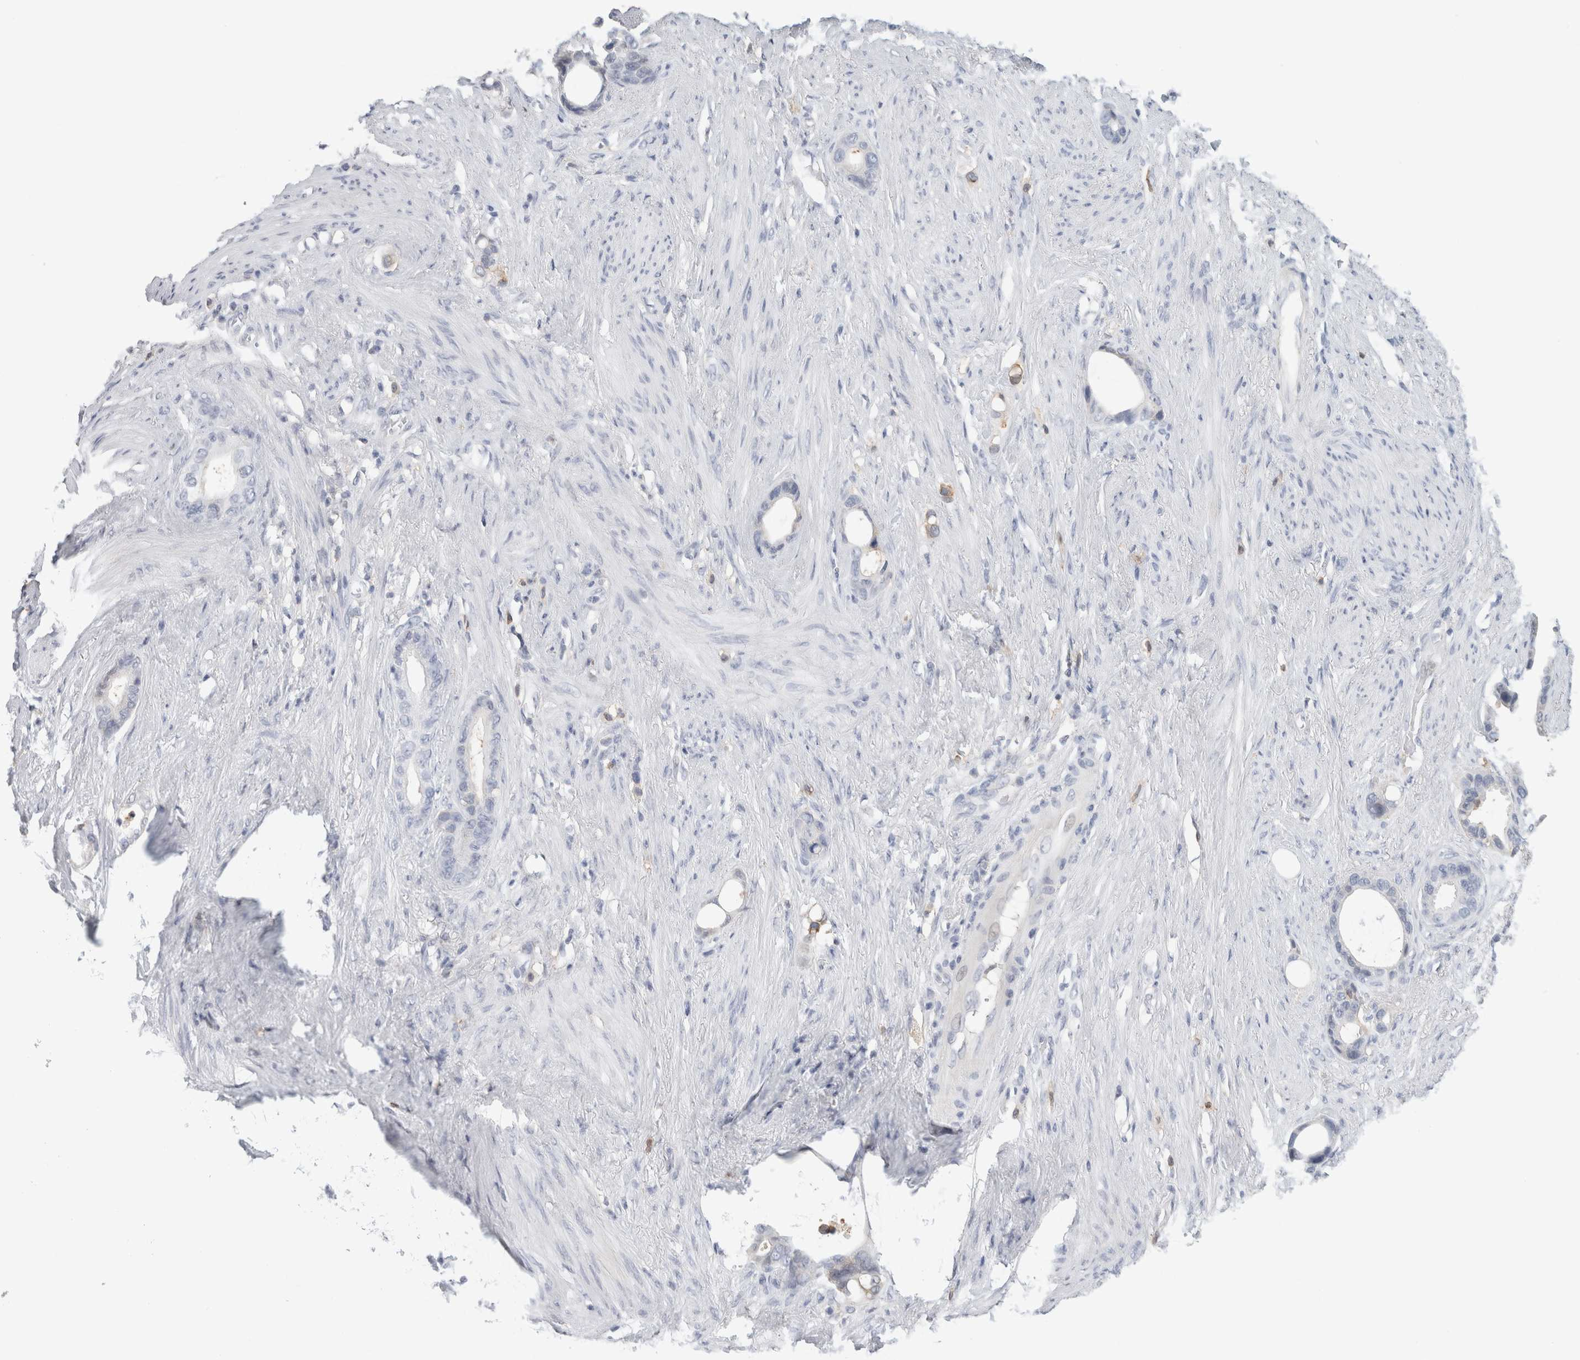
{"staining": {"intensity": "negative", "quantity": "none", "location": "none"}, "tissue": "stomach cancer", "cell_type": "Tumor cells", "image_type": "cancer", "snomed": [{"axis": "morphology", "description": "Adenocarcinoma, NOS"}, {"axis": "topography", "description": "Stomach"}], "caption": "DAB (3,3'-diaminobenzidine) immunohistochemical staining of human adenocarcinoma (stomach) reveals no significant staining in tumor cells.", "gene": "P2RY2", "patient": {"sex": "female", "age": 75}}